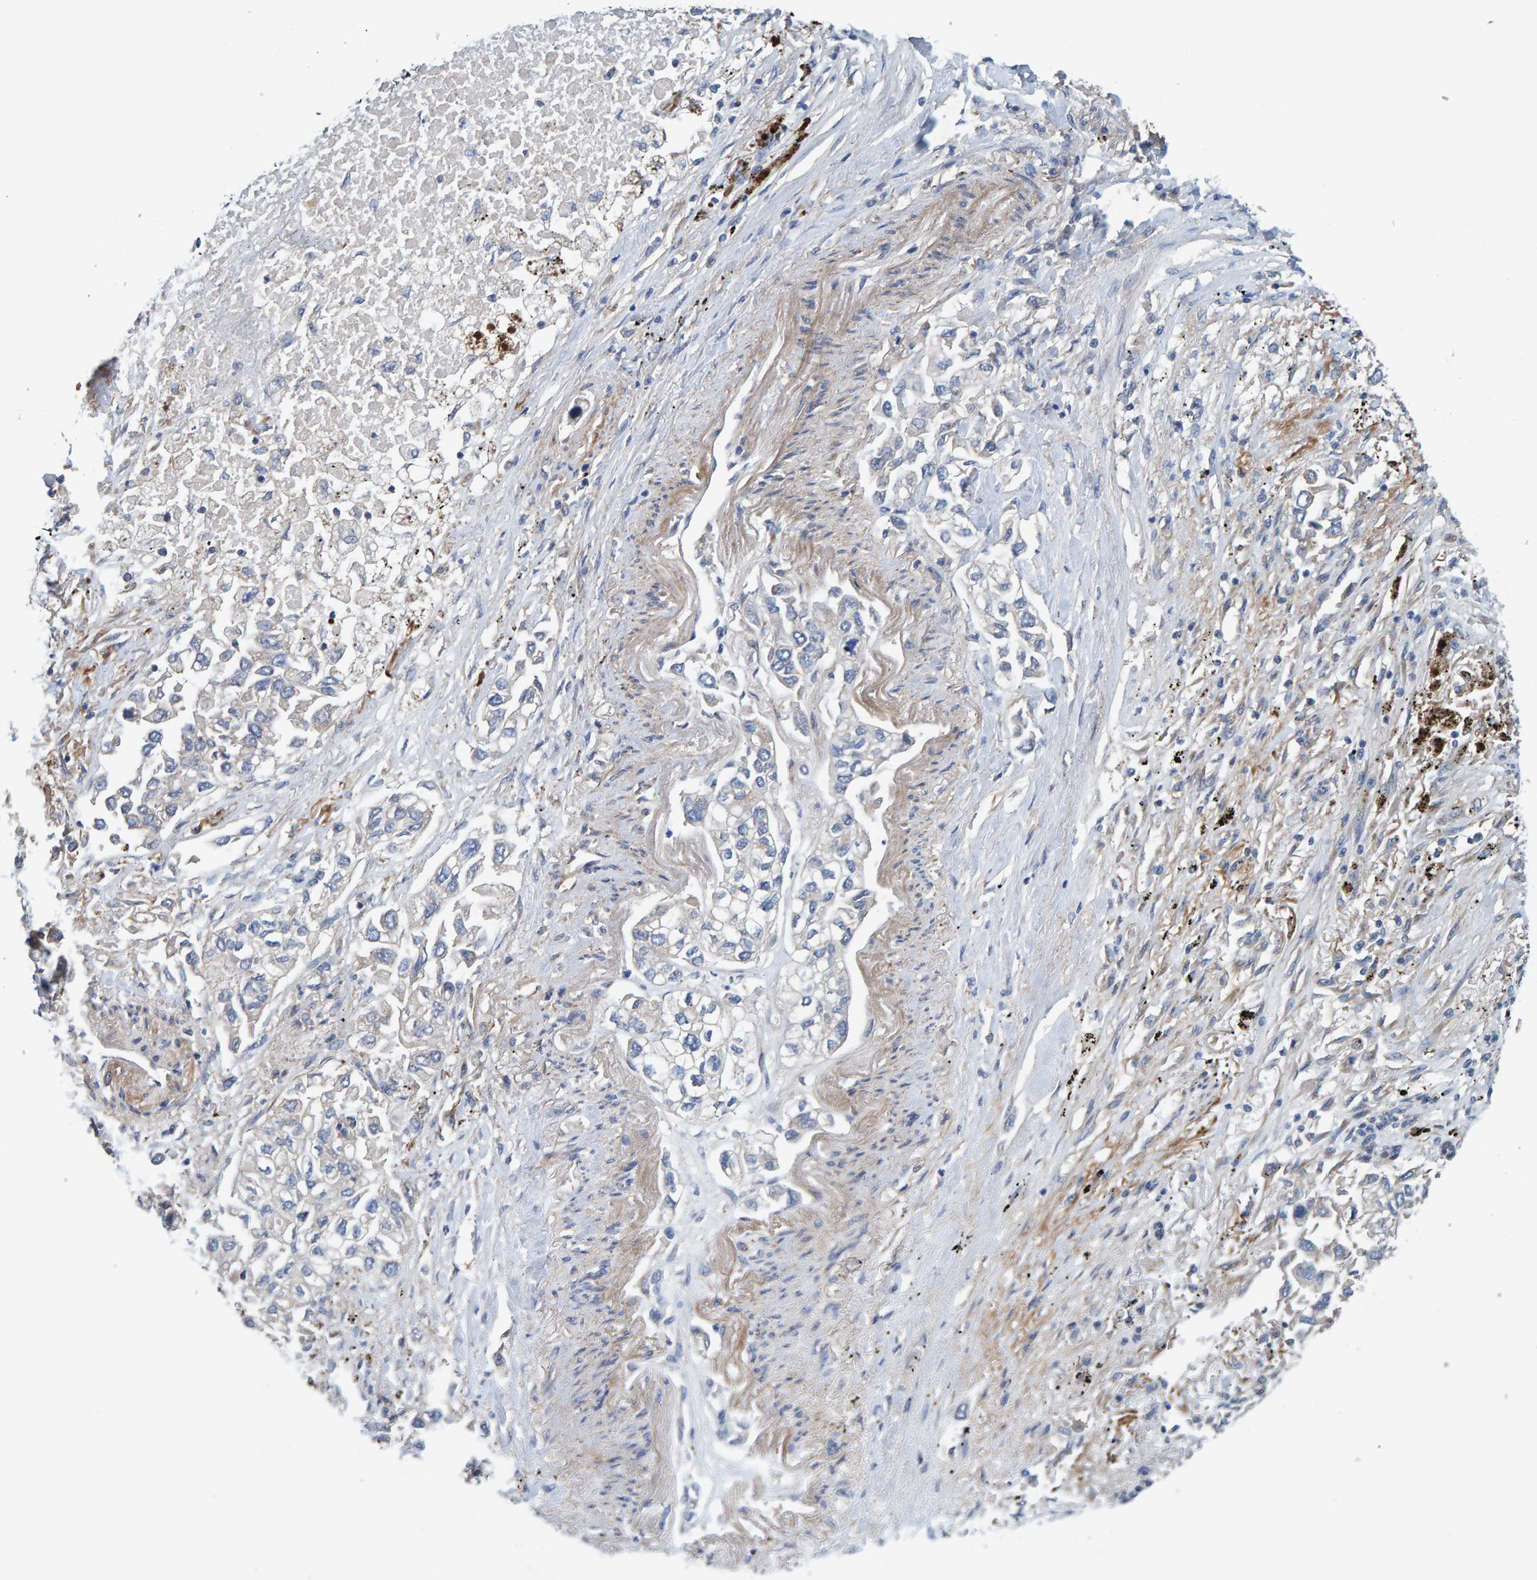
{"staining": {"intensity": "weak", "quantity": "<25%", "location": "cytoplasmic/membranous"}, "tissue": "lung cancer", "cell_type": "Tumor cells", "image_type": "cancer", "snomed": [{"axis": "morphology", "description": "Inflammation, NOS"}, {"axis": "morphology", "description": "Adenocarcinoma, NOS"}, {"axis": "topography", "description": "Lung"}], "caption": "Tumor cells show no significant protein expression in lung cancer (adenocarcinoma).", "gene": "MKLN1", "patient": {"sex": "male", "age": 63}}